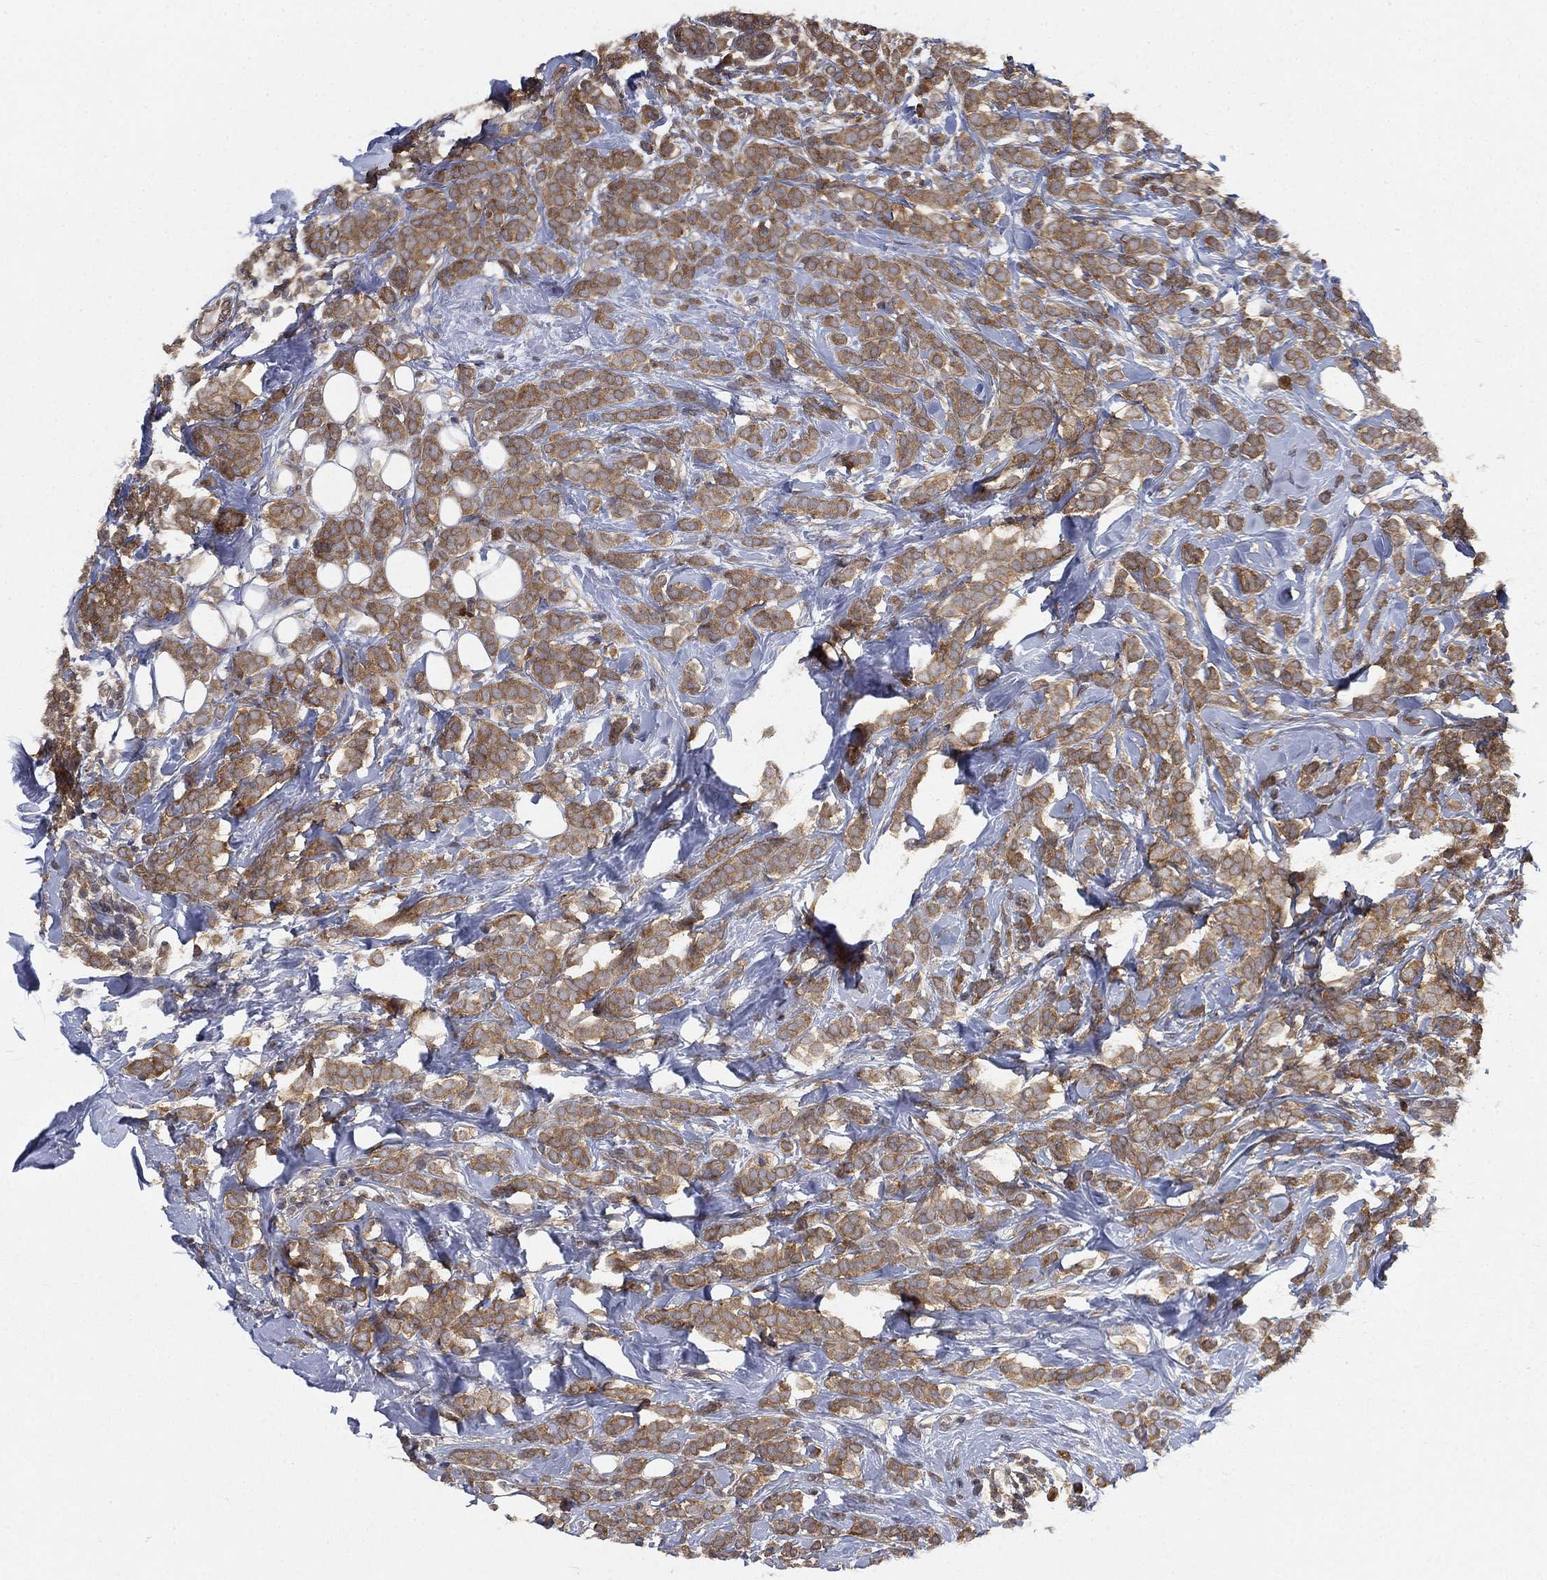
{"staining": {"intensity": "moderate", "quantity": ">75%", "location": "cytoplasmic/membranous"}, "tissue": "breast cancer", "cell_type": "Tumor cells", "image_type": "cancer", "snomed": [{"axis": "morphology", "description": "Lobular carcinoma"}, {"axis": "topography", "description": "Breast"}], "caption": "Immunohistochemical staining of human breast cancer exhibits medium levels of moderate cytoplasmic/membranous staining in about >75% of tumor cells.", "gene": "UBA5", "patient": {"sex": "female", "age": 49}}